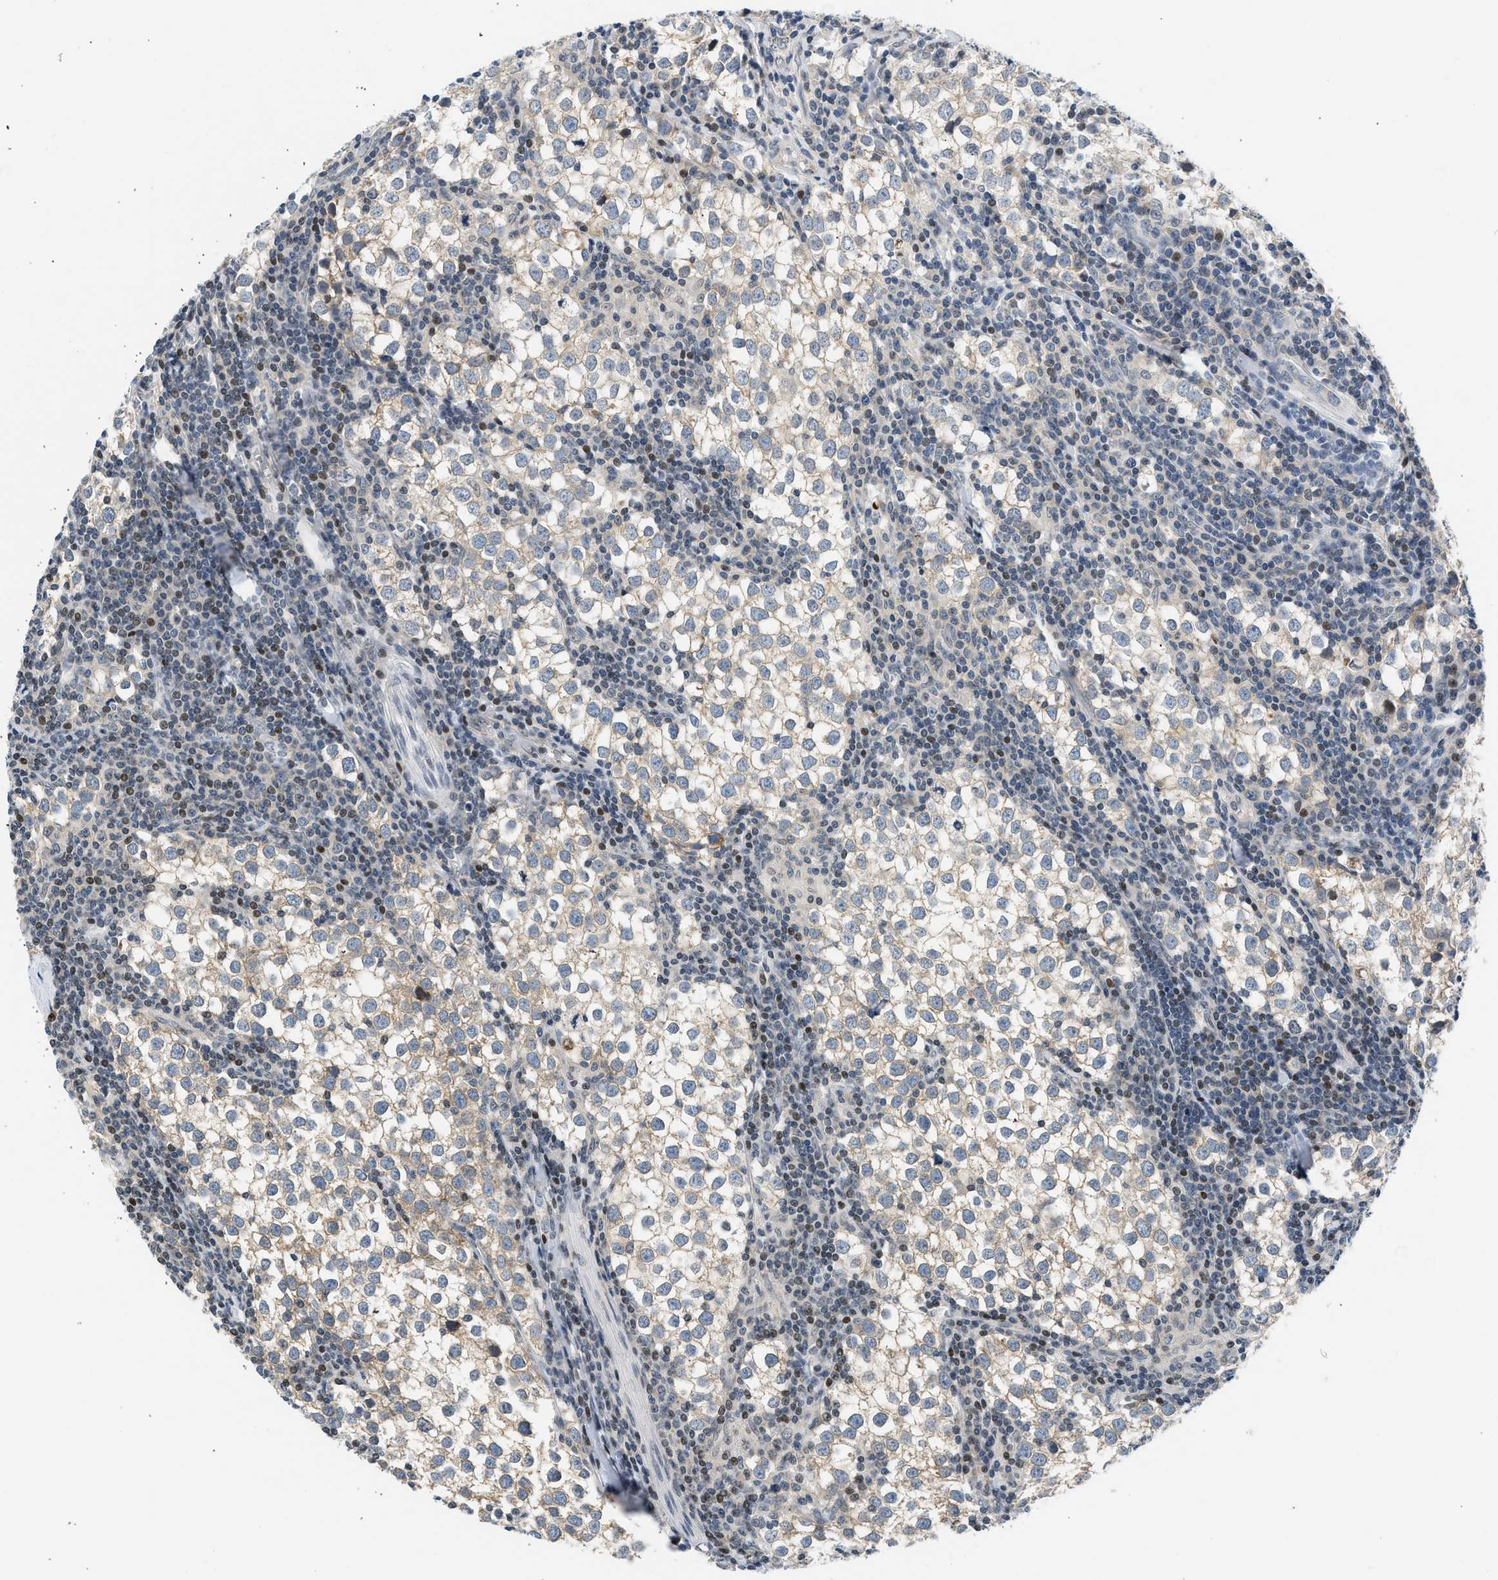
{"staining": {"intensity": "weak", "quantity": "<25%", "location": "cytoplasmic/membranous"}, "tissue": "testis cancer", "cell_type": "Tumor cells", "image_type": "cancer", "snomed": [{"axis": "morphology", "description": "Seminoma, NOS"}, {"axis": "morphology", "description": "Carcinoma, Embryonal, NOS"}, {"axis": "topography", "description": "Testis"}], "caption": "Tumor cells show no significant protein expression in testis cancer (seminoma).", "gene": "OLIG3", "patient": {"sex": "male", "age": 36}}